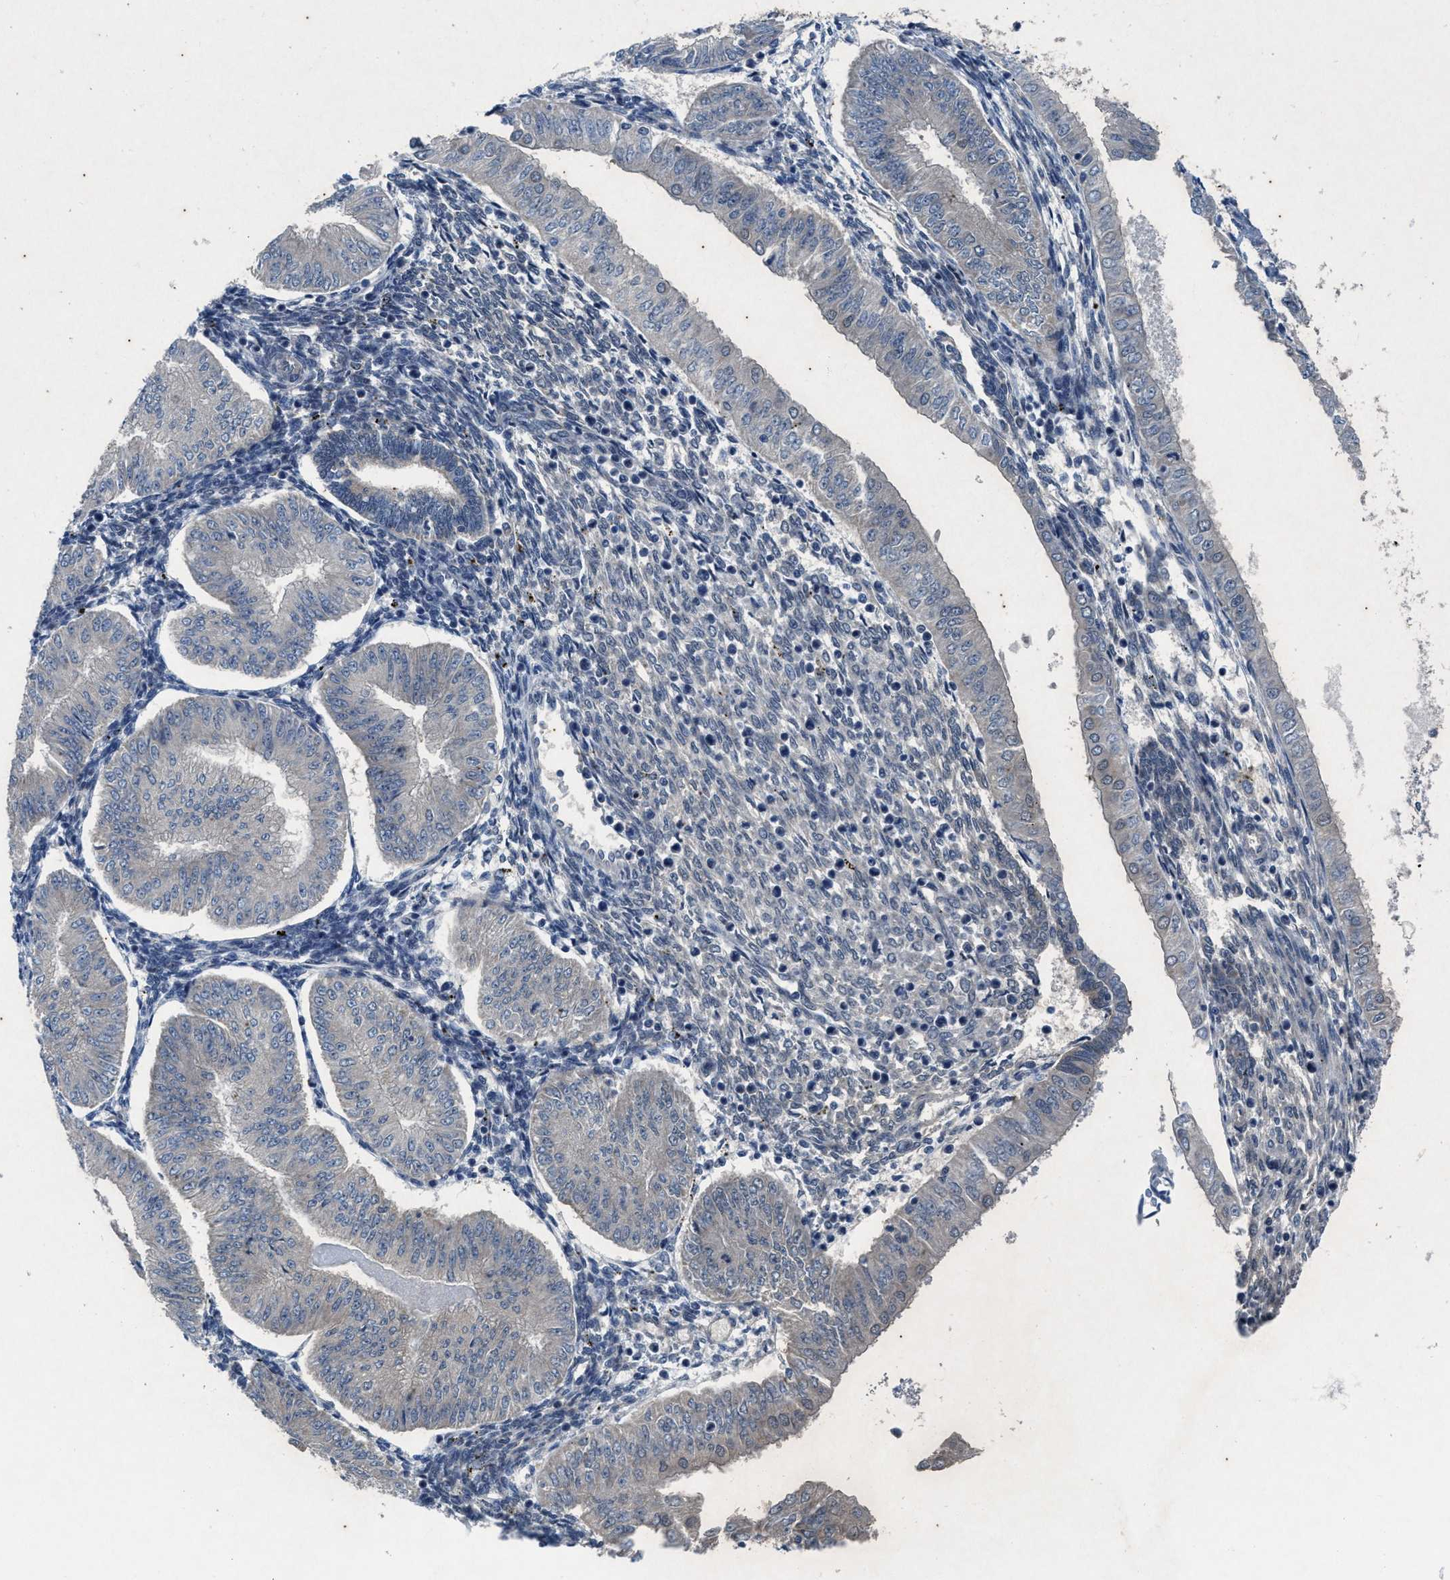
{"staining": {"intensity": "negative", "quantity": "none", "location": "none"}, "tissue": "endometrial cancer", "cell_type": "Tumor cells", "image_type": "cancer", "snomed": [{"axis": "morphology", "description": "Normal tissue, NOS"}, {"axis": "morphology", "description": "Adenocarcinoma, NOS"}, {"axis": "topography", "description": "Endometrium"}], "caption": "Tumor cells are negative for brown protein staining in endometrial adenocarcinoma.", "gene": "KIF24", "patient": {"sex": "female", "age": 53}}